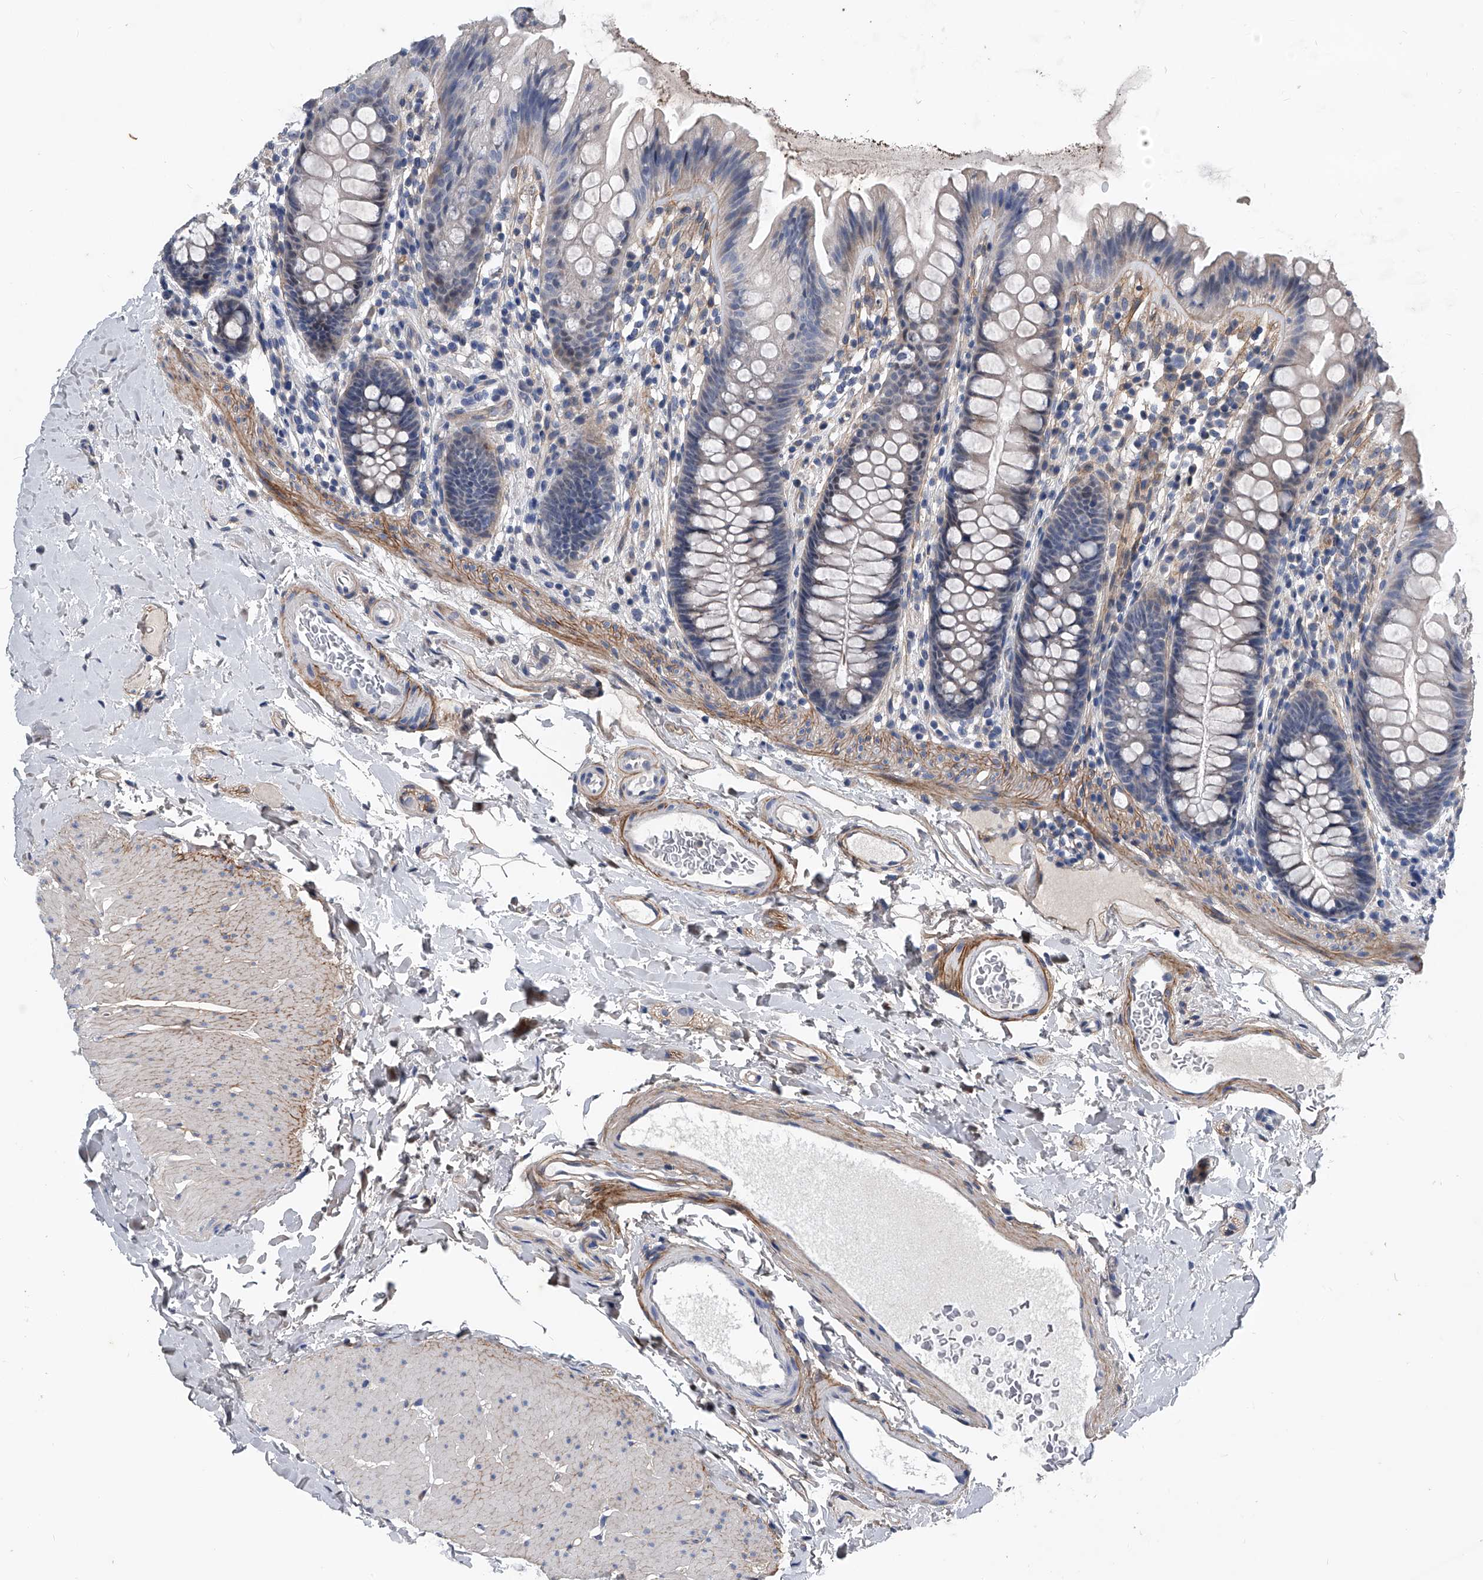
{"staining": {"intensity": "moderate", "quantity": ">75%", "location": "cytoplasmic/membranous"}, "tissue": "colon", "cell_type": "Endothelial cells", "image_type": "normal", "snomed": [{"axis": "morphology", "description": "Normal tissue, NOS"}, {"axis": "topography", "description": "Colon"}], "caption": "Immunohistochemical staining of unremarkable human colon shows medium levels of moderate cytoplasmic/membranous positivity in about >75% of endothelial cells. The staining was performed using DAB, with brown indicating positive protein expression. Nuclei are stained blue with hematoxylin.", "gene": "PHACTR1", "patient": {"sex": "female", "age": 62}}